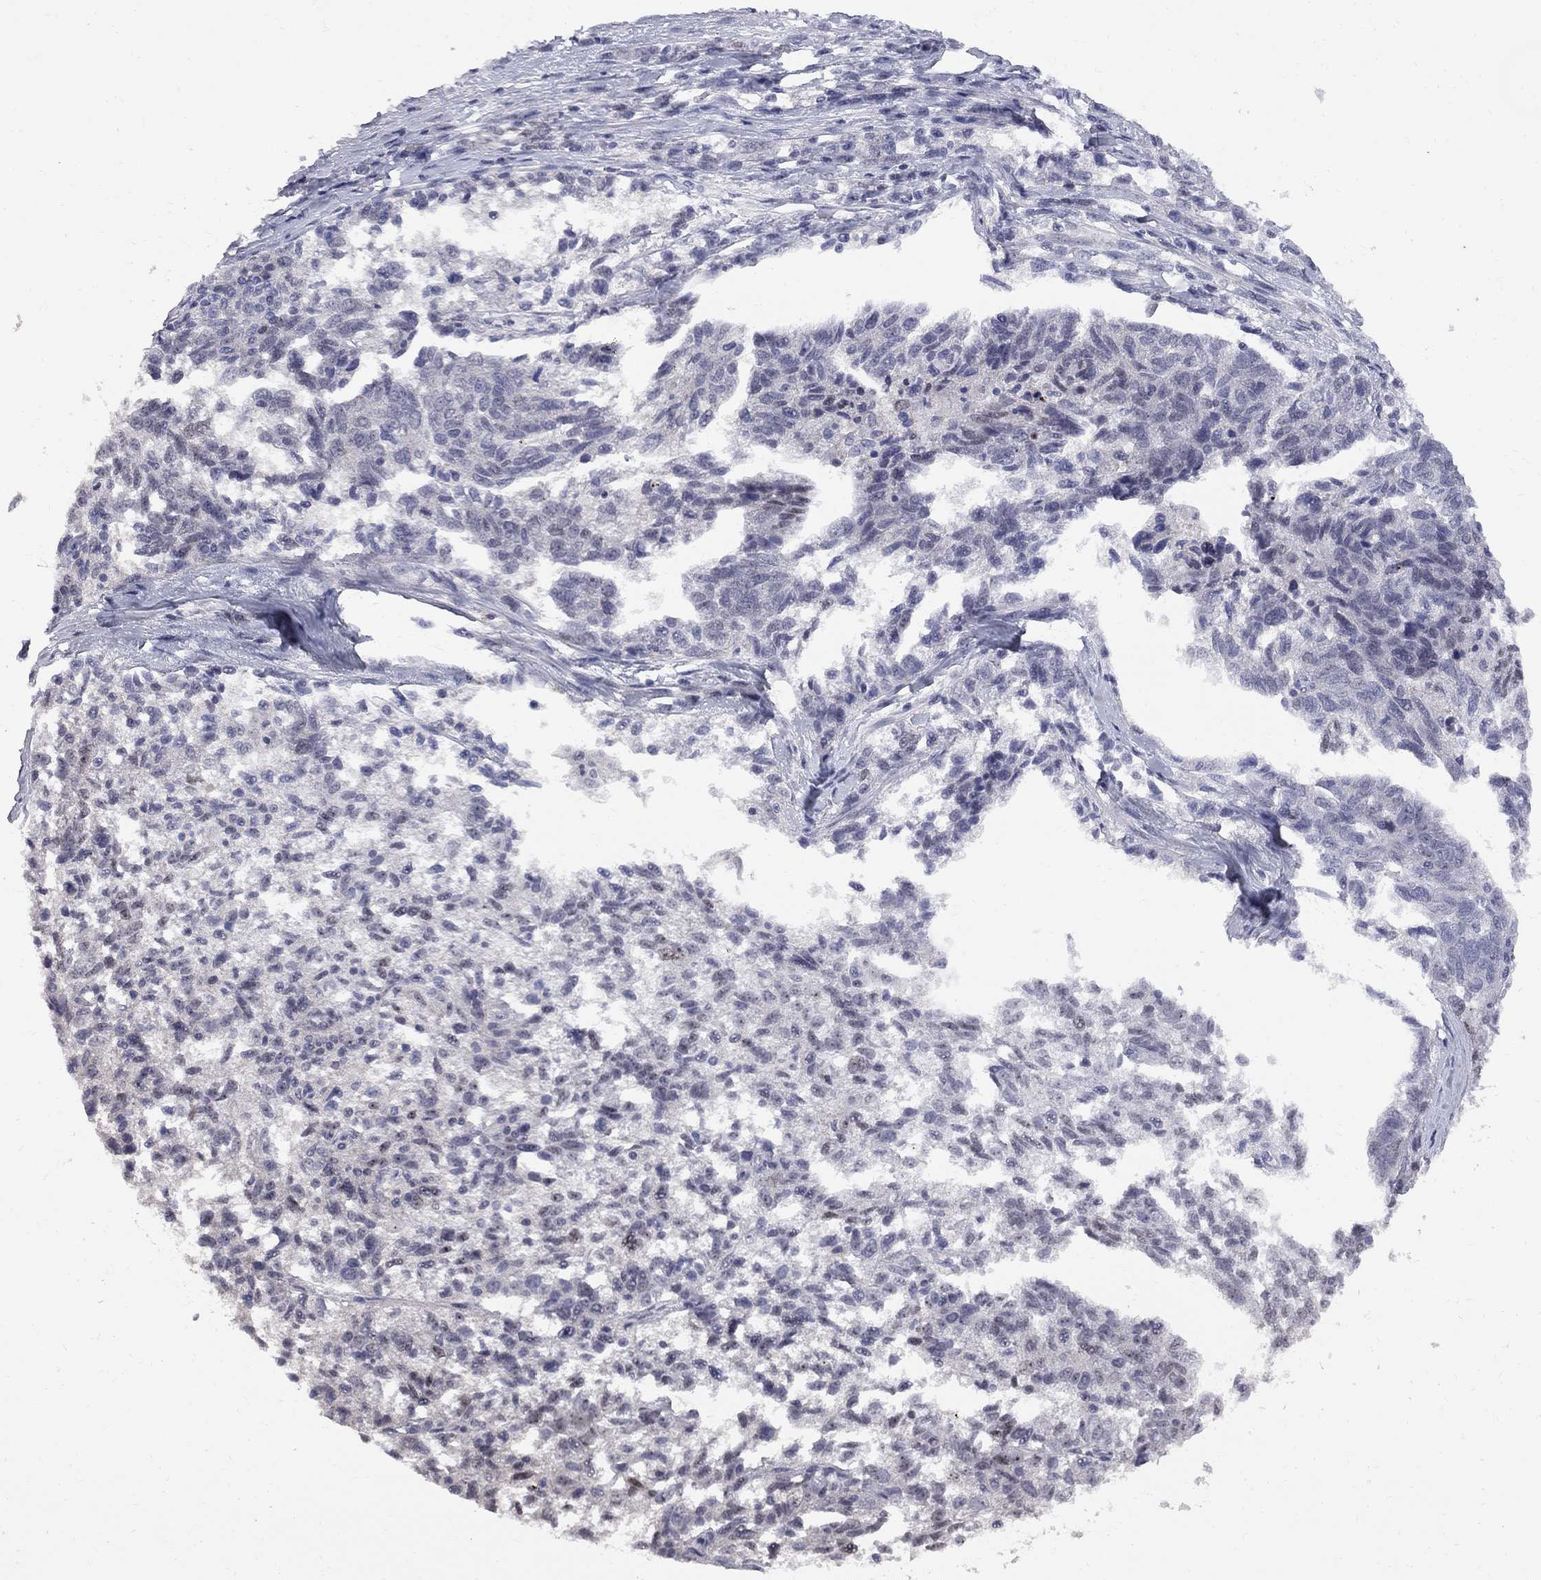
{"staining": {"intensity": "negative", "quantity": "none", "location": "none"}, "tissue": "ovarian cancer", "cell_type": "Tumor cells", "image_type": "cancer", "snomed": [{"axis": "morphology", "description": "Cystadenocarcinoma, serous, NOS"}, {"axis": "topography", "description": "Ovary"}], "caption": "IHC image of serous cystadenocarcinoma (ovarian) stained for a protein (brown), which exhibits no expression in tumor cells.", "gene": "DHX33", "patient": {"sex": "female", "age": 71}}